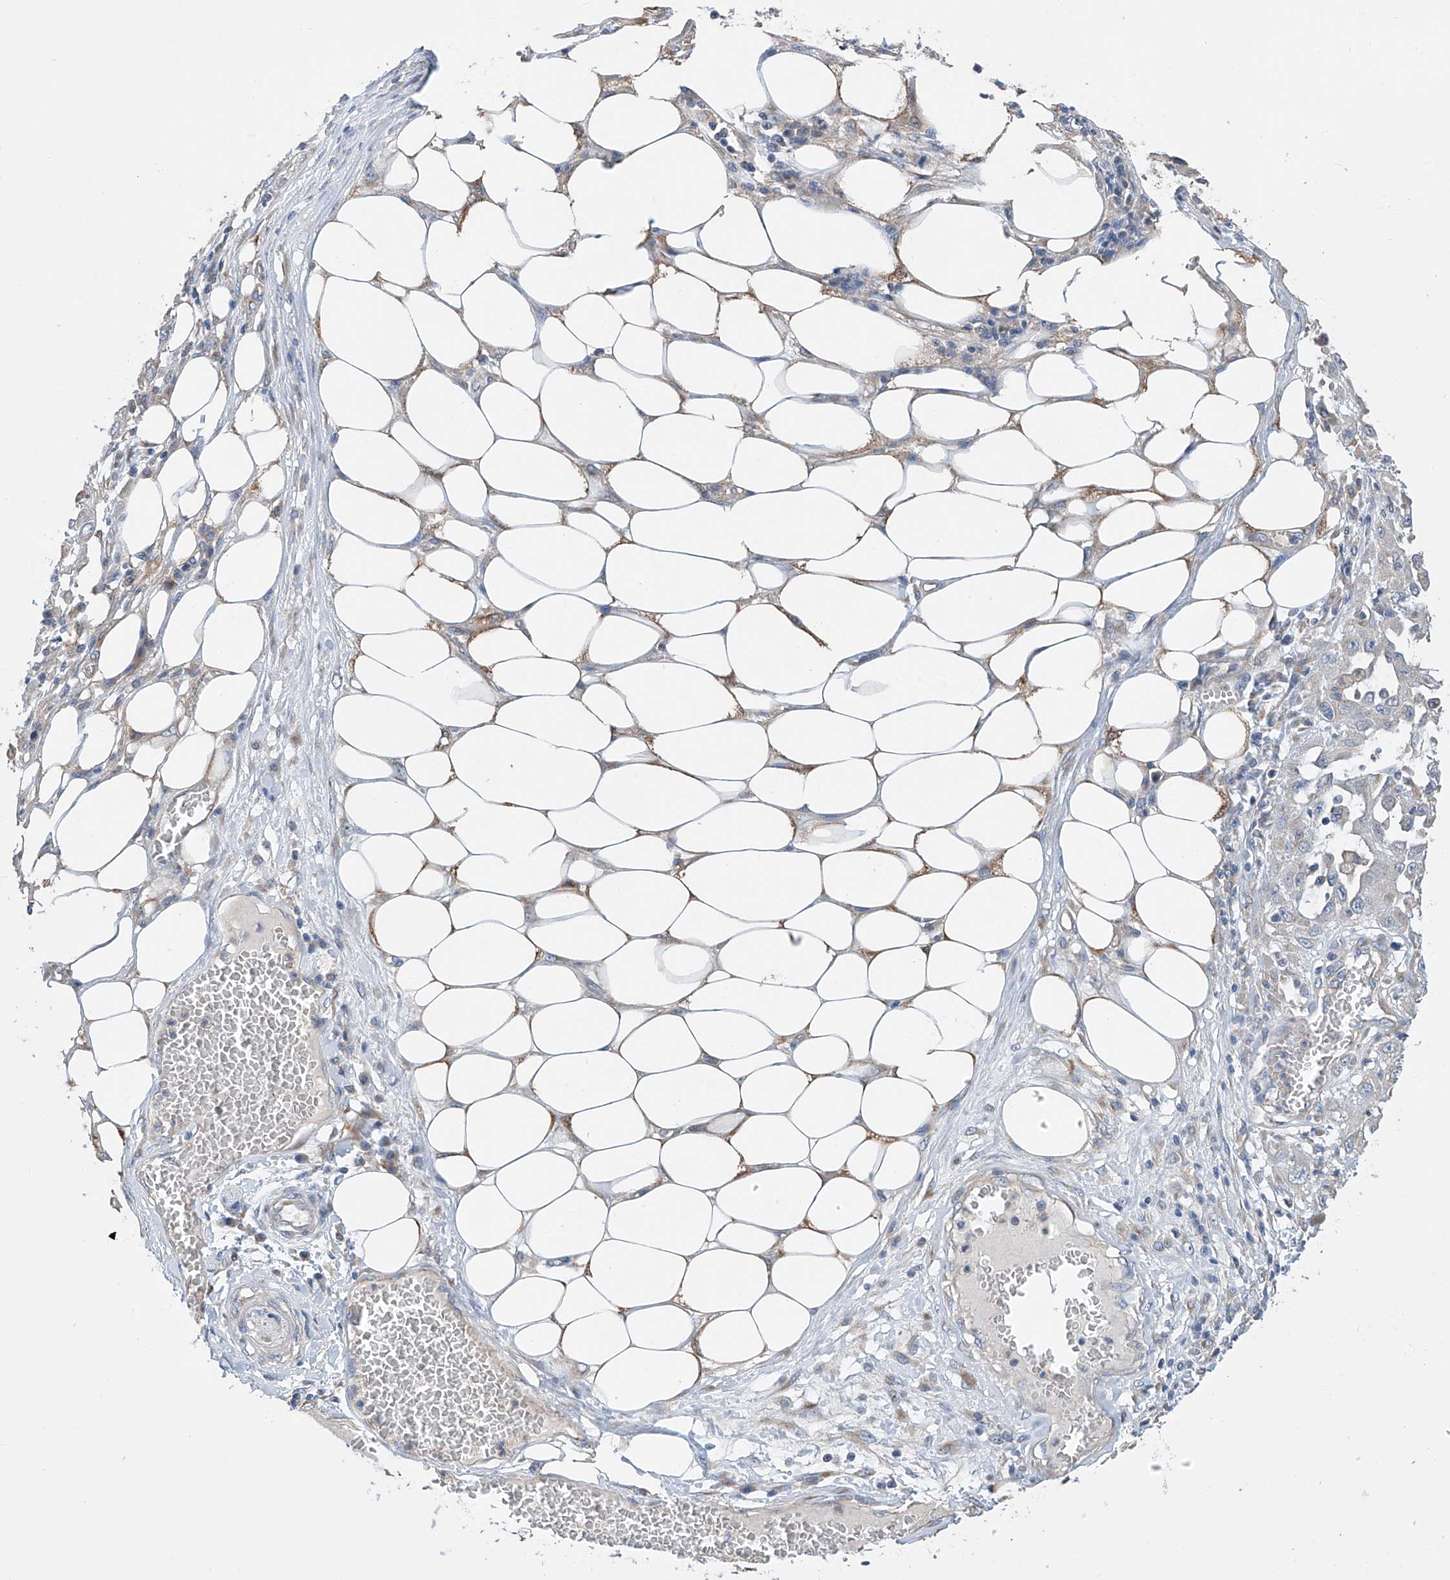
{"staining": {"intensity": "negative", "quantity": "none", "location": "none"}, "tissue": "skin cancer", "cell_type": "Tumor cells", "image_type": "cancer", "snomed": [{"axis": "morphology", "description": "Squamous cell carcinoma, NOS"}, {"axis": "morphology", "description": "Squamous cell carcinoma, metastatic, NOS"}, {"axis": "topography", "description": "Skin"}, {"axis": "topography", "description": "Lymph node"}], "caption": "Immunohistochemistry (IHC) histopathology image of human squamous cell carcinoma (skin) stained for a protein (brown), which displays no staining in tumor cells.", "gene": "SLC22A7", "patient": {"sex": "male", "age": 75}}